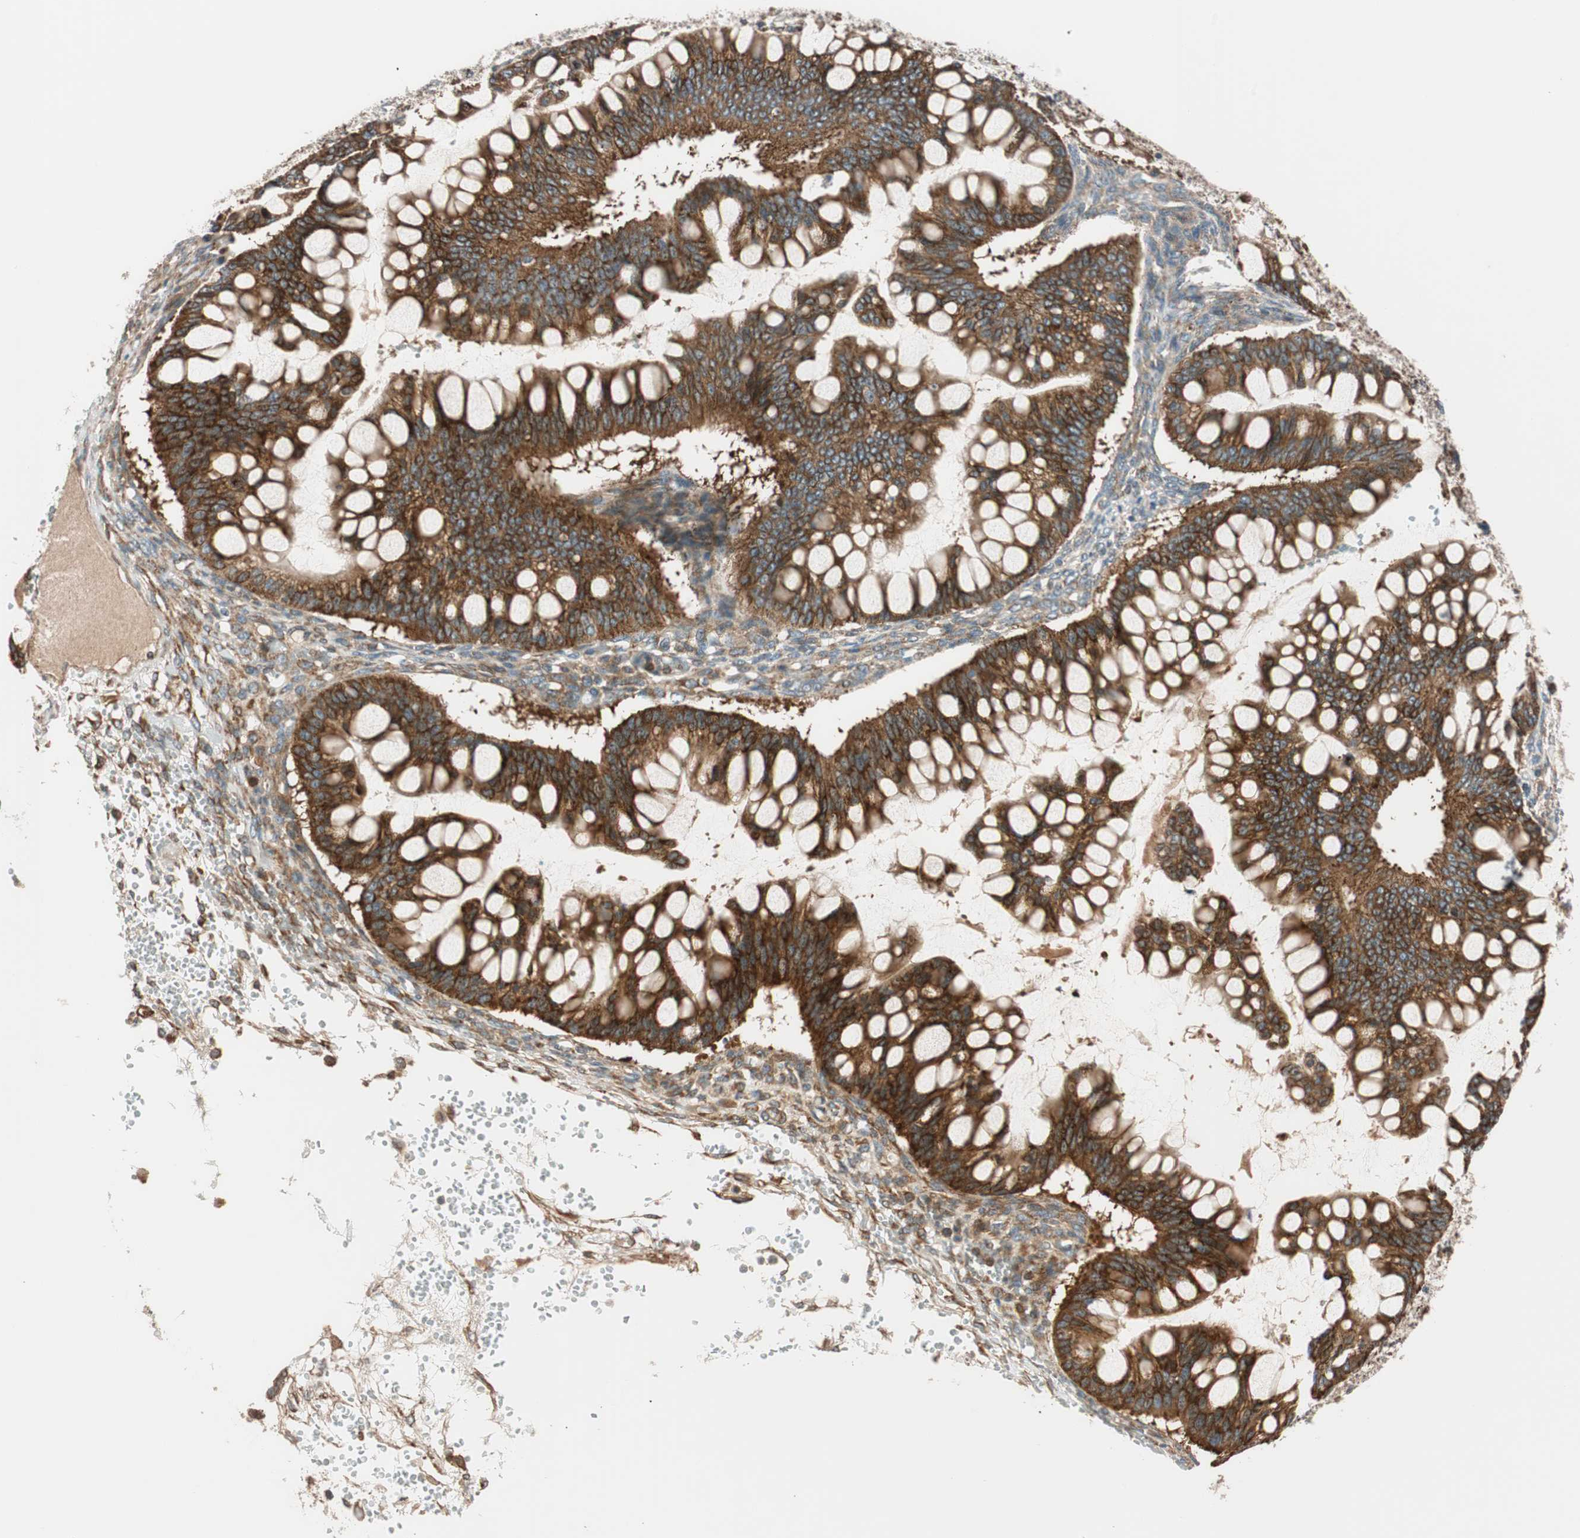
{"staining": {"intensity": "strong", "quantity": ">75%", "location": "cytoplasmic/membranous"}, "tissue": "ovarian cancer", "cell_type": "Tumor cells", "image_type": "cancer", "snomed": [{"axis": "morphology", "description": "Cystadenocarcinoma, mucinous, NOS"}, {"axis": "topography", "description": "Ovary"}], "caption": "Ovarian cancer stained with DAB (3,3'-diaminobenzidine) IHC exhibits high levels of strong cytoplasmic/membranous expression in approximately >75% of tumor cells.", "gene": "ABI1", "patient": {"sex": "female", "age": 73}}